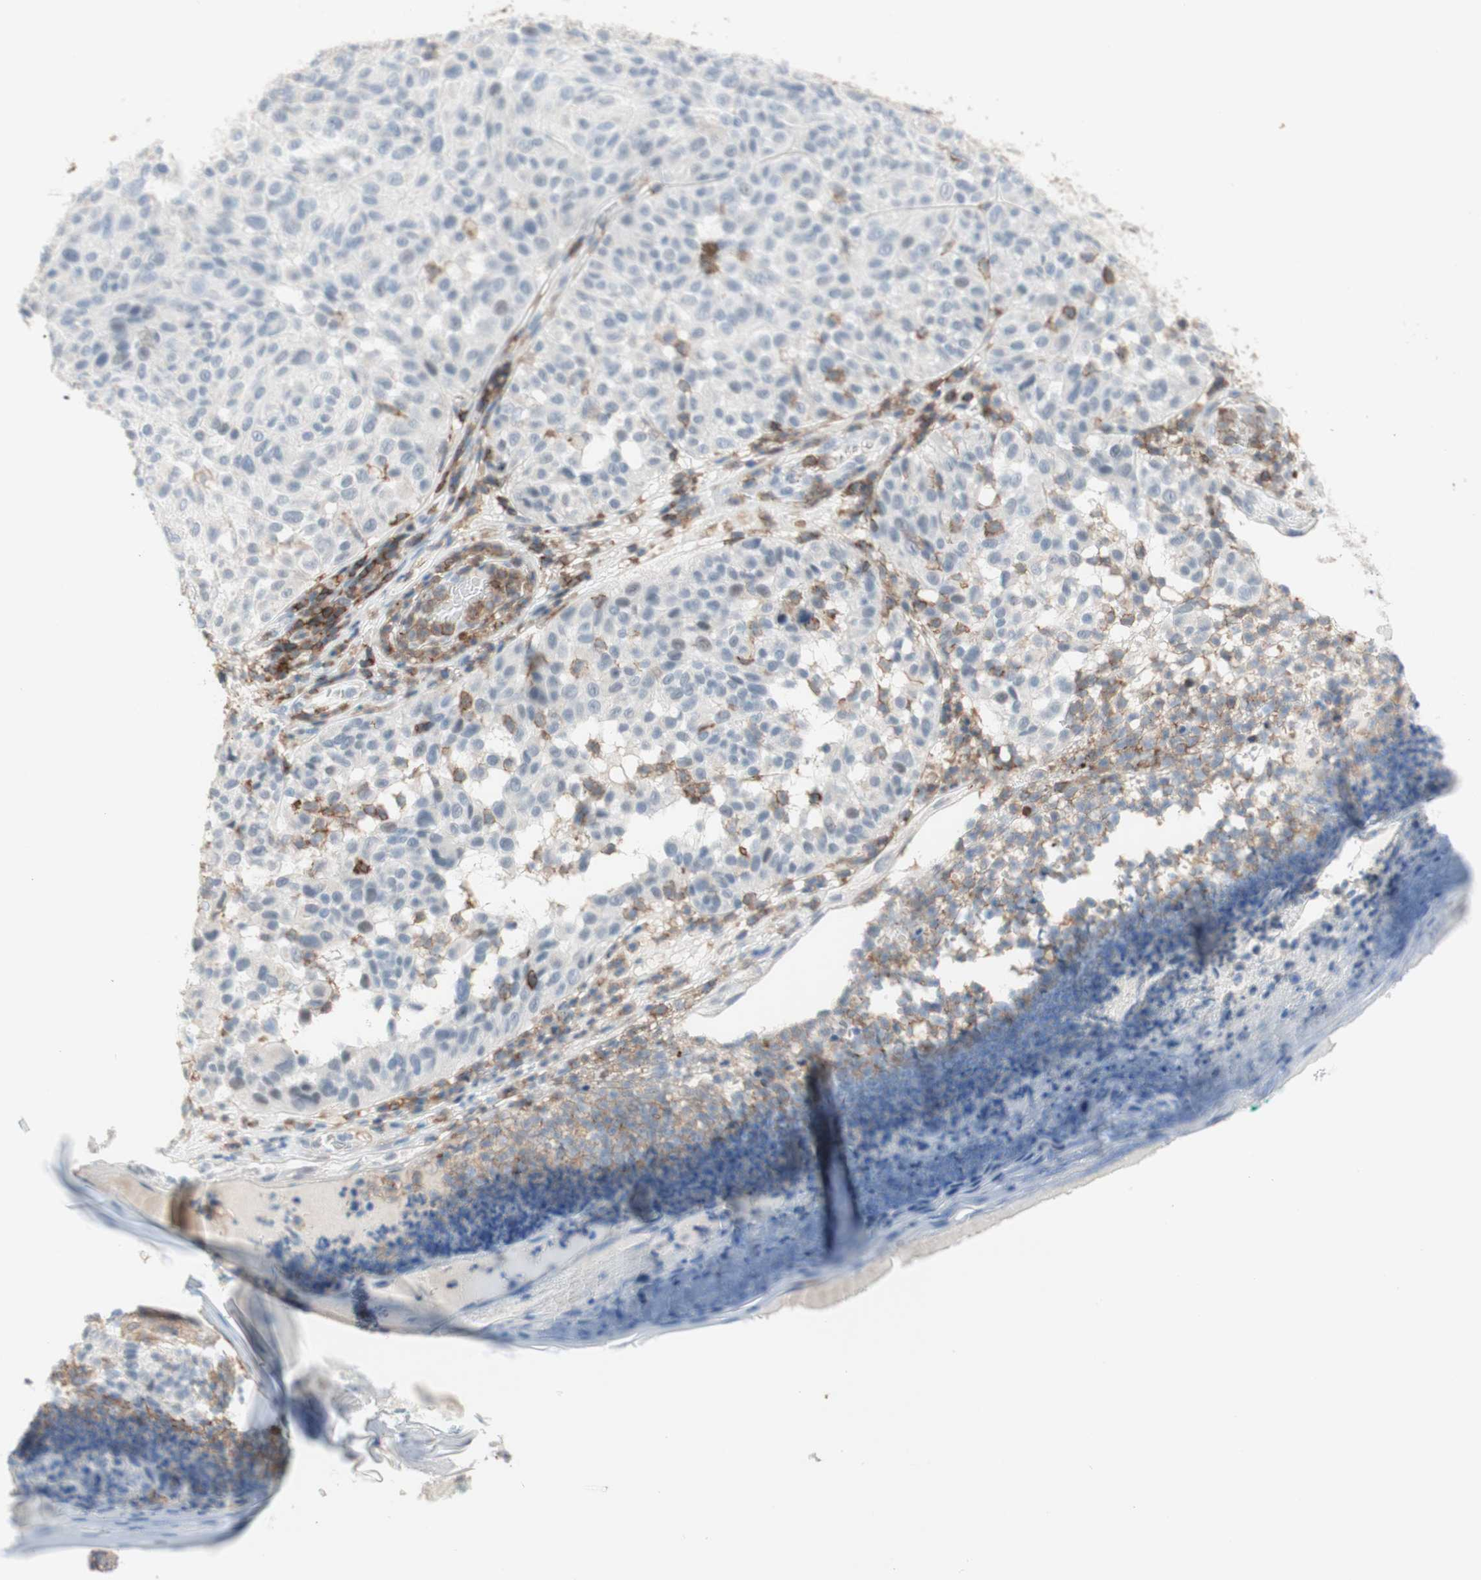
{"staining": {"intensity": "negative", "quantity": "none", "location": "none"}, "tissue": "melanoma", "cell_type": "Tumor cells", "image_type": "cancer", "snomed": [{"axis": "morphology", "description": "Malignant melanoma, NOS"}, {"axis": "topography", "description": "Skin"}], "caption": "The immunohistochemistry (IHC) photomicrograph has no significant staining in tumor cells of malignant melanoma tissue. Nuclei are stained in blue.", "gene": "SPINK6", "patient": {"sex": "female", "age": 46}}